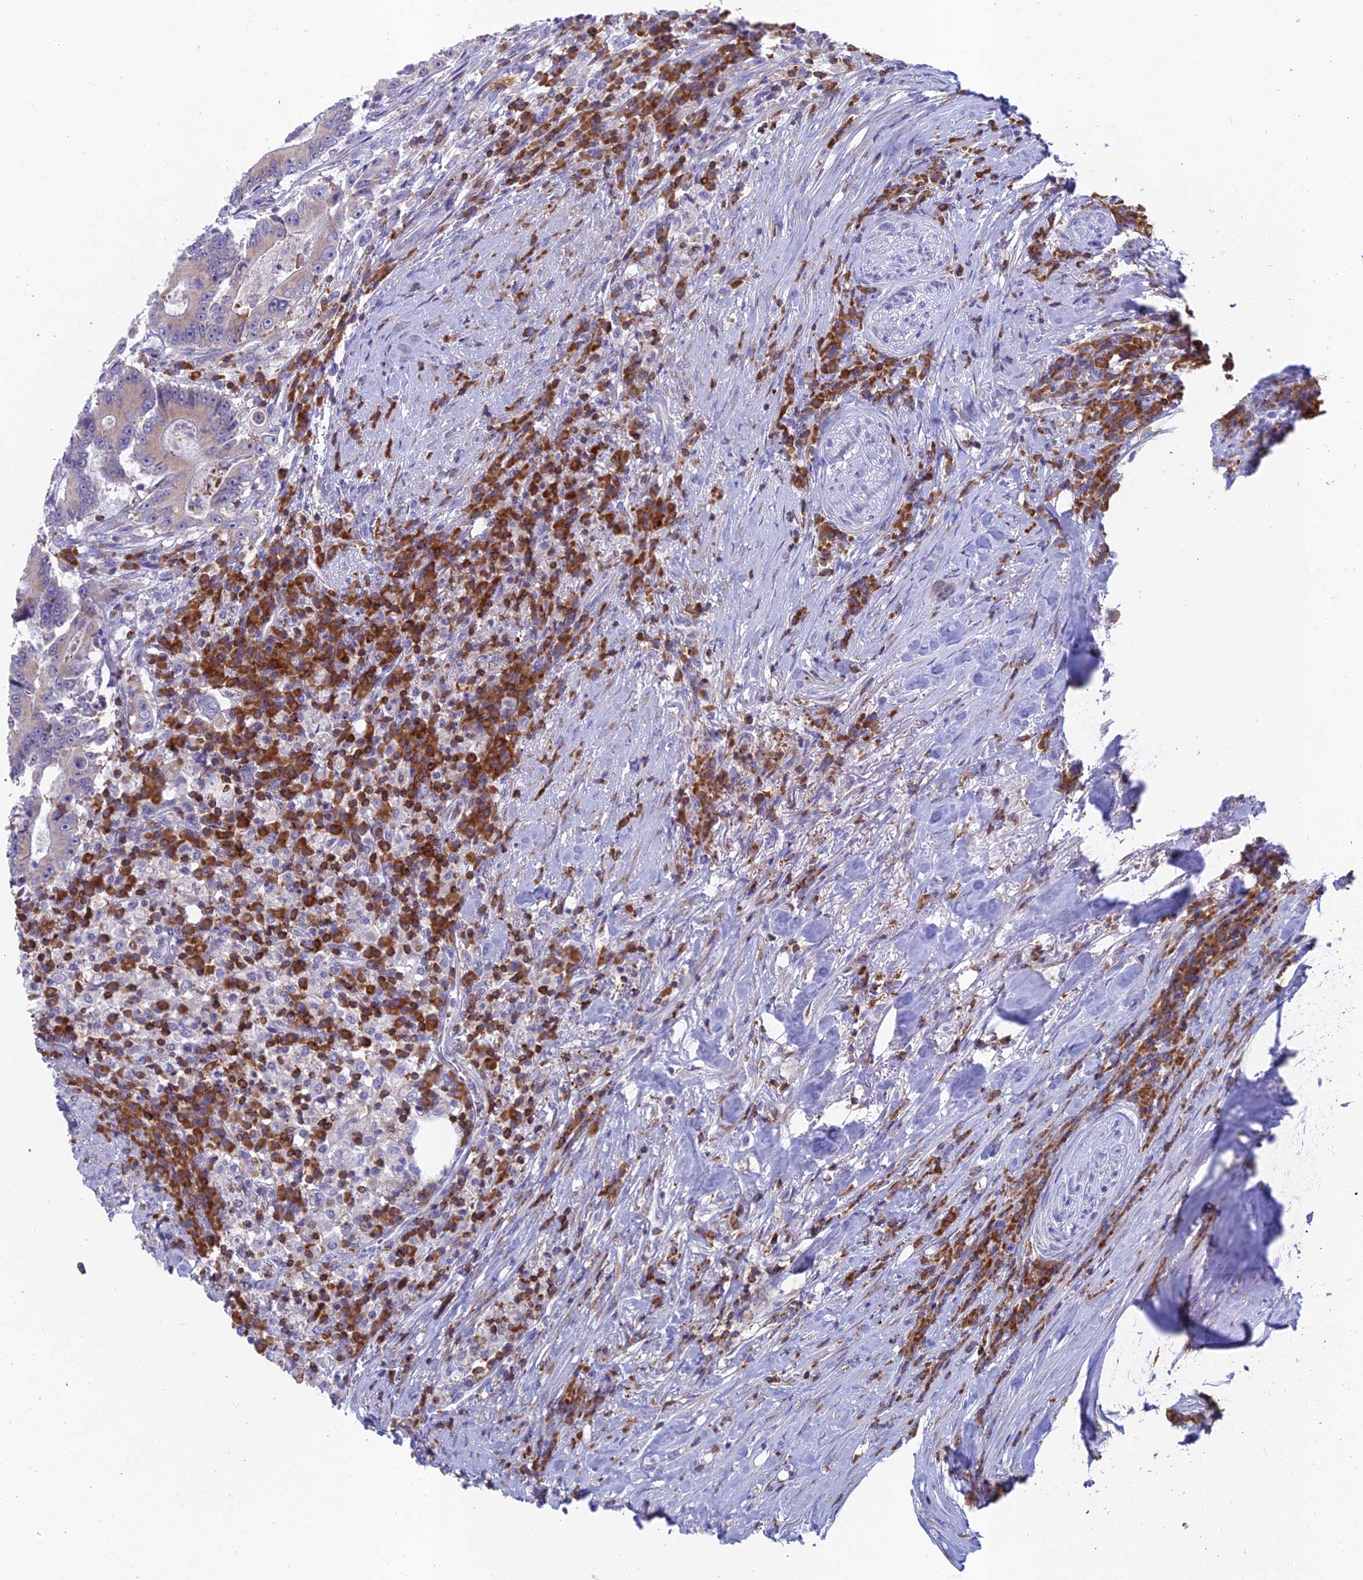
{"staining": {"intensity": "negative", "quantity": "none", "location": "none"}, "tissue": "colorectal cancer", "cell_type": "Tumor cells", "image_type": "cancer", "snomed": [{"axis": "morphology", "description": "Adenocarcinoma, NOS"}, {"axis": "topography", "description": "Colon"}], "caption": "High magnification brightfield microscopy of adenocarcinoma (colorectal) stained with DAB (brown) and counterstained with hematoxylin (blue): tumor cells show no significant staining.", "gene": "ABI3BP", "patient": {"sex": "male", "age": 83}}